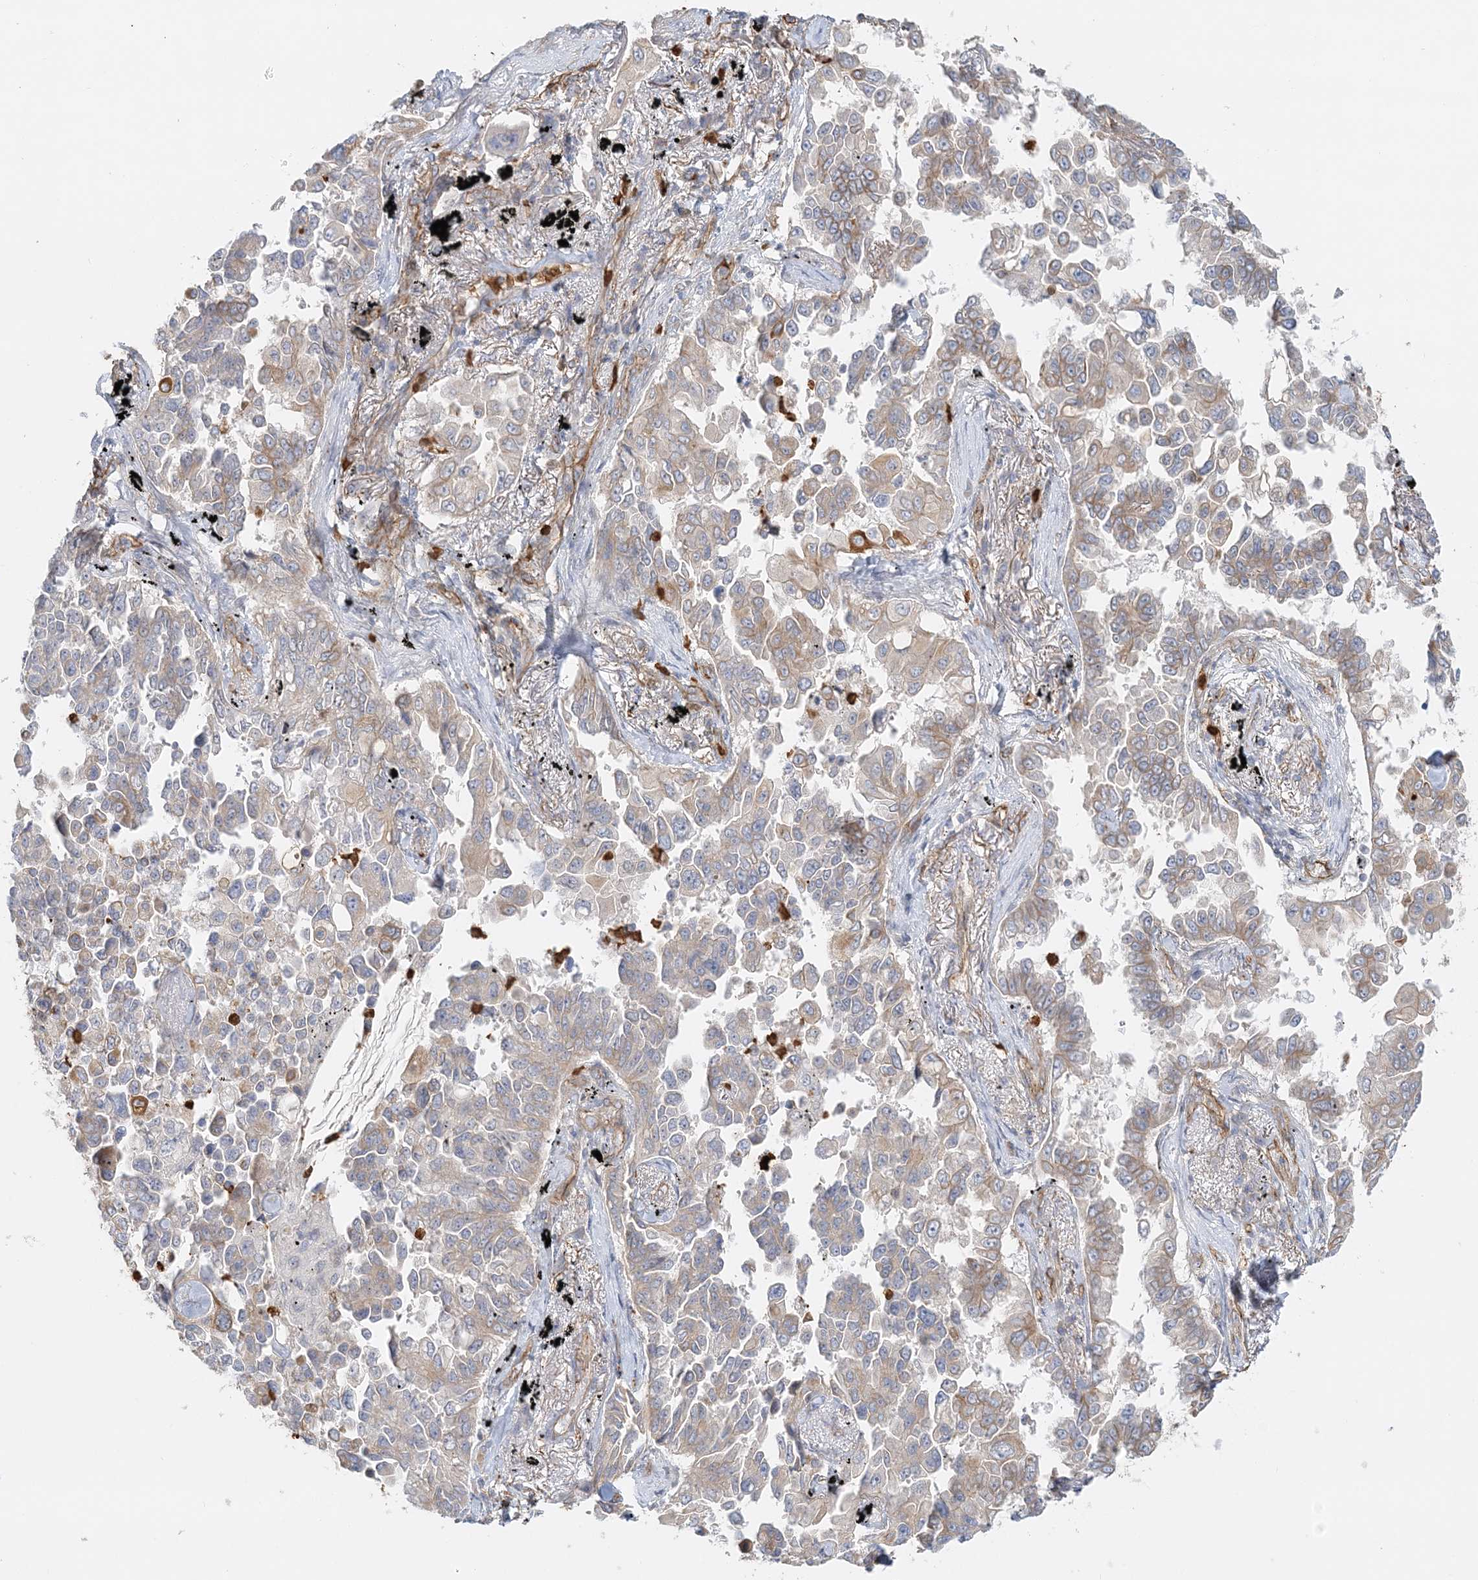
{"staining": {"intensity": "weak", "quantity": "25%-75%", "location": "cytoplasmic/membranous"}, "tissue": "lung cancer", "cell_type": "Tumor cells", "image_type": "cancer", "snomed": [{"axis": "morphology", "description": "Adenocarcinoma, NOS"}, {"axis": "topography", "description": "Lung"}], "caption": "The photomicrograph demonstrates immunohistochemical staining of lung adenocarcinoma. There is weak cytoplasmic/membranous expression is present in about 25%-75% of tumor cells.", "gene": "DNAH1", "patient": {"sex": "female", "age": 67}}